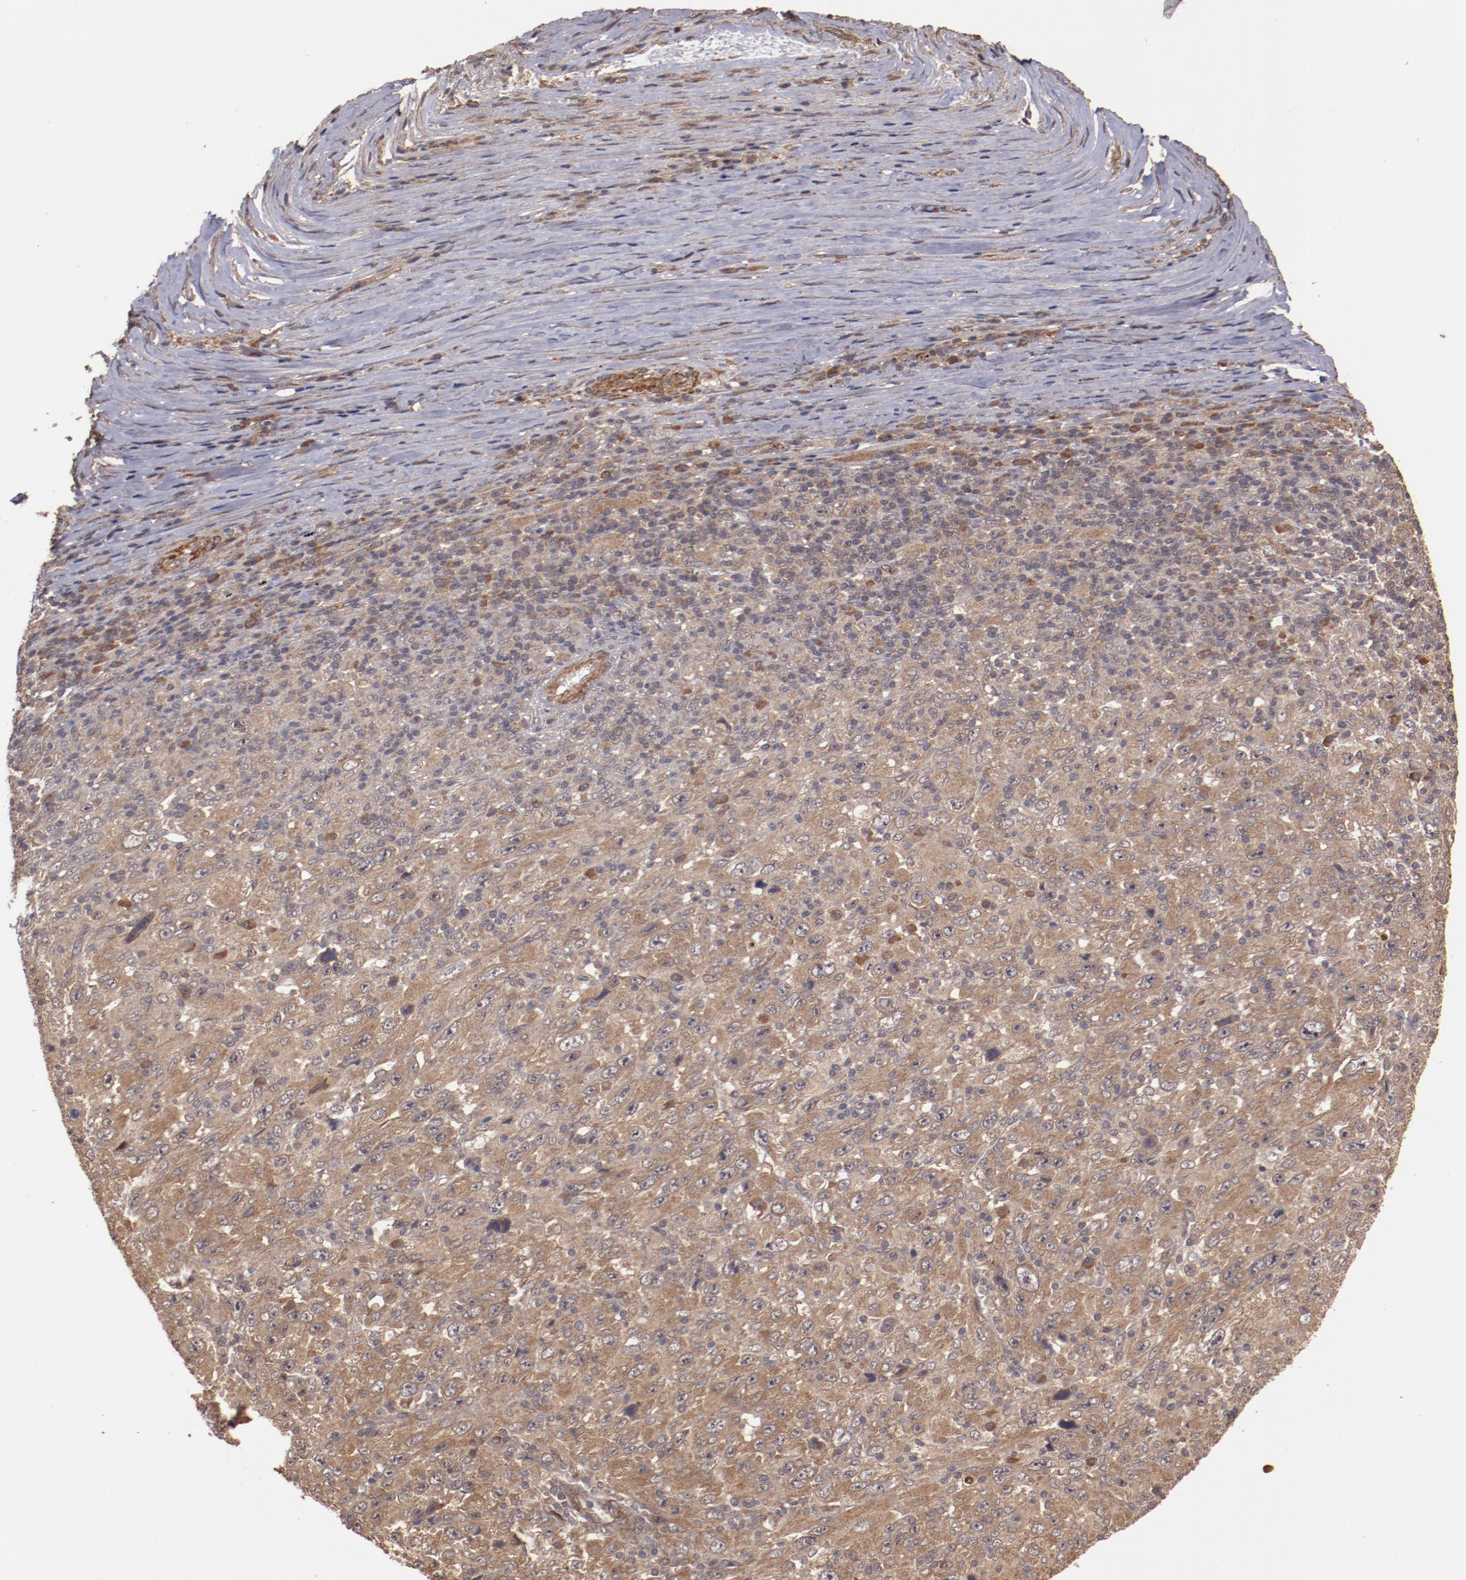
{"staining": {"intensity": "moderate", "quantity": ">75%", "location": "cytoplasmic/membranous"}, "tissue": "melanoma", "cell_type": "Tumor cells", "image_type": "cancer", "snomed": [{"axis": "morphology", "description": "Malignant melanoma, Metastatic site"}, {"axis": "topography", "description": "Skin"}], "caption": "Protein staining exhibits moderate cytoplasmic/membranous staining in about >75% of tumor cells in malignant melanoma (metastatic site). (DAB (3,3'-diaminobenzidine) IHC with brightfield microscopy, high magnification).", "gene": "TXNDC16", "patient": {"sex": "female", "age": 56}}